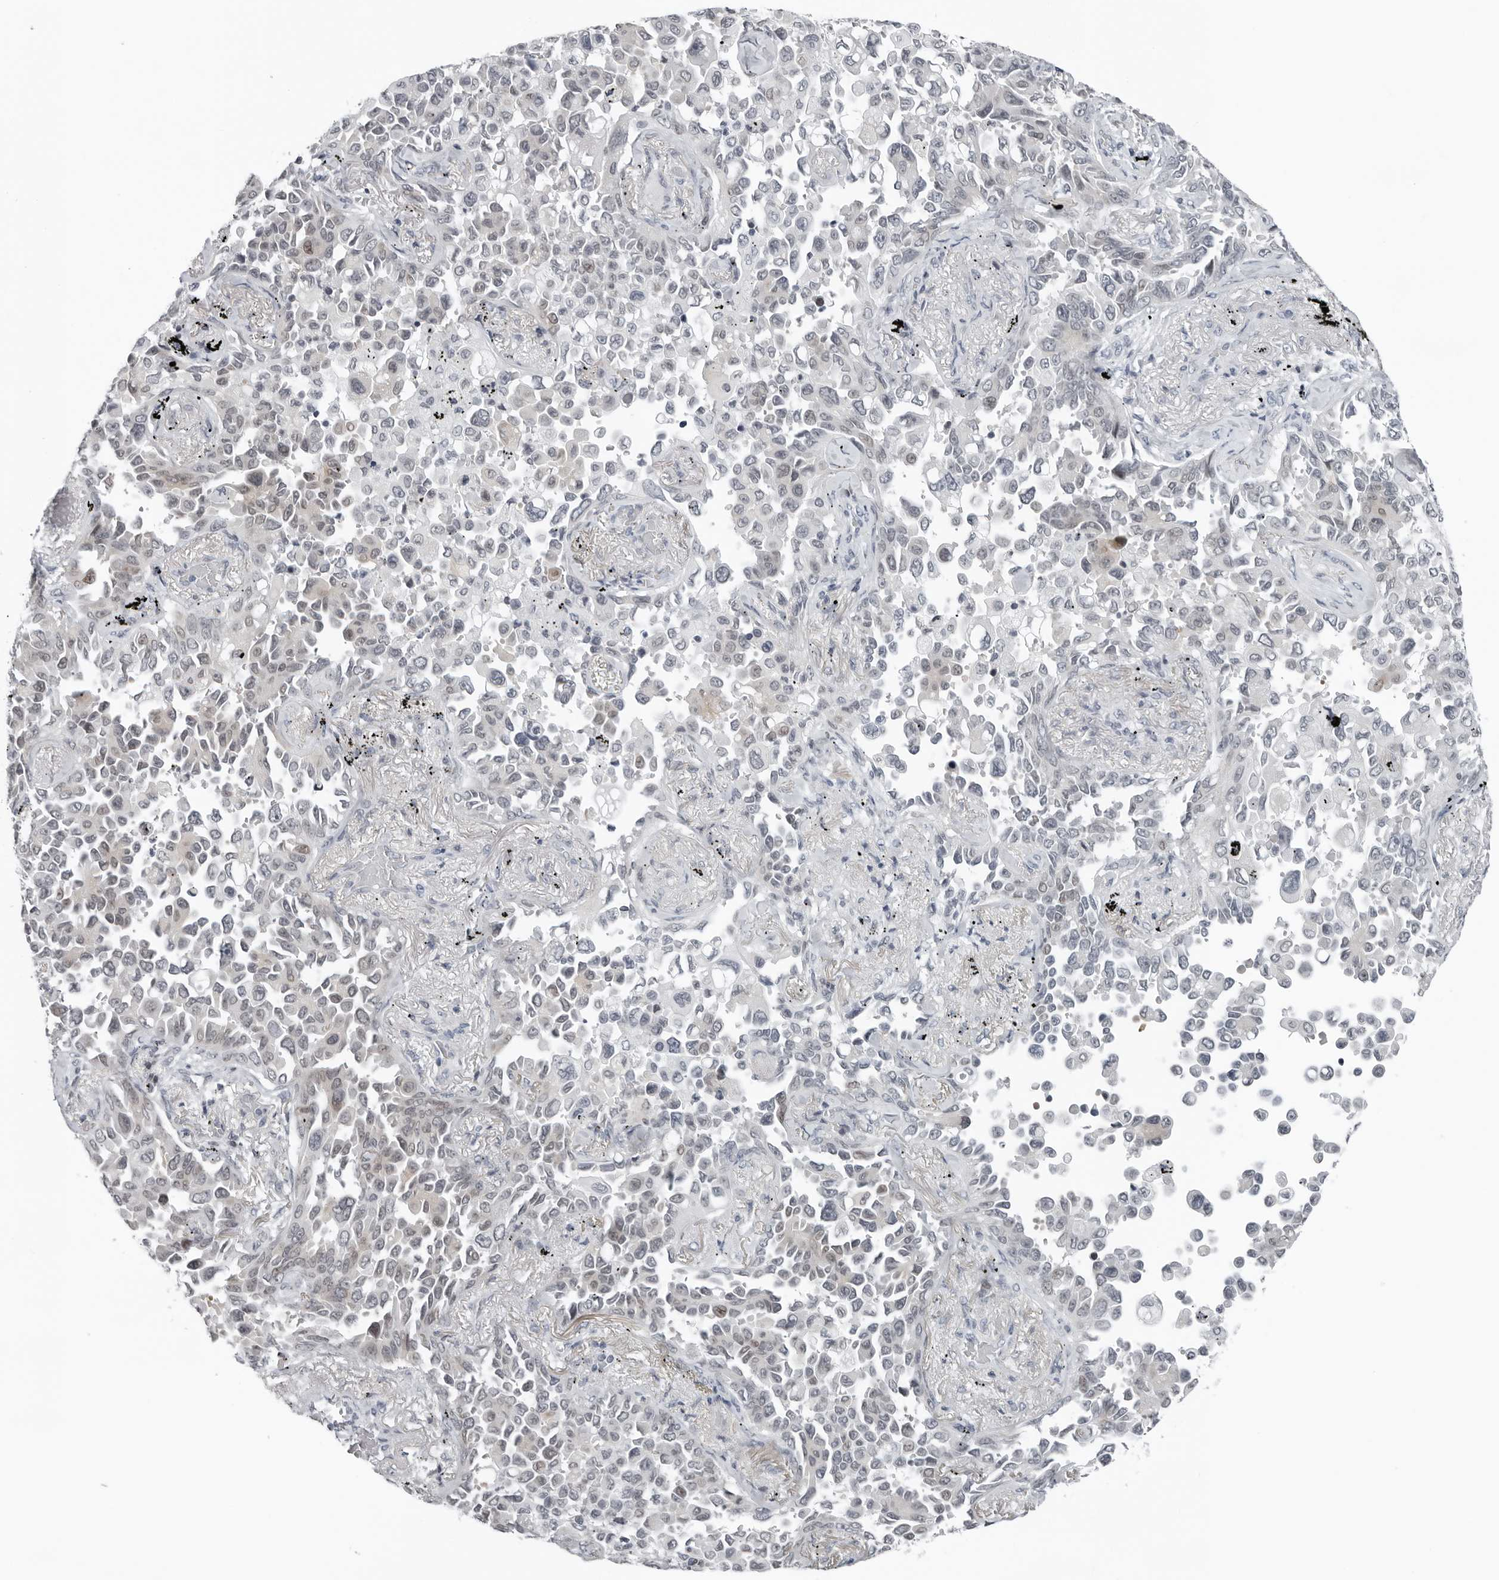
{"staining": {"intensity": "negative", "quantity": "none", "location": "none"}, "tissue": "lung cancer", "cell_type": "Tumor cells", "image_type": "cancer", "snomed": [{"axis": "morphology", "description": "Adenocarcinoma, NOS"}, {"axis": "topography", "description": "Lung"}], "caption": "Immunohistochemistry (IHC) of adenocarcinoma (lung) reveals no staining in tumor cells.", "gene": "PPP1R42", "patient": {"sex": "female", "age": 67}}